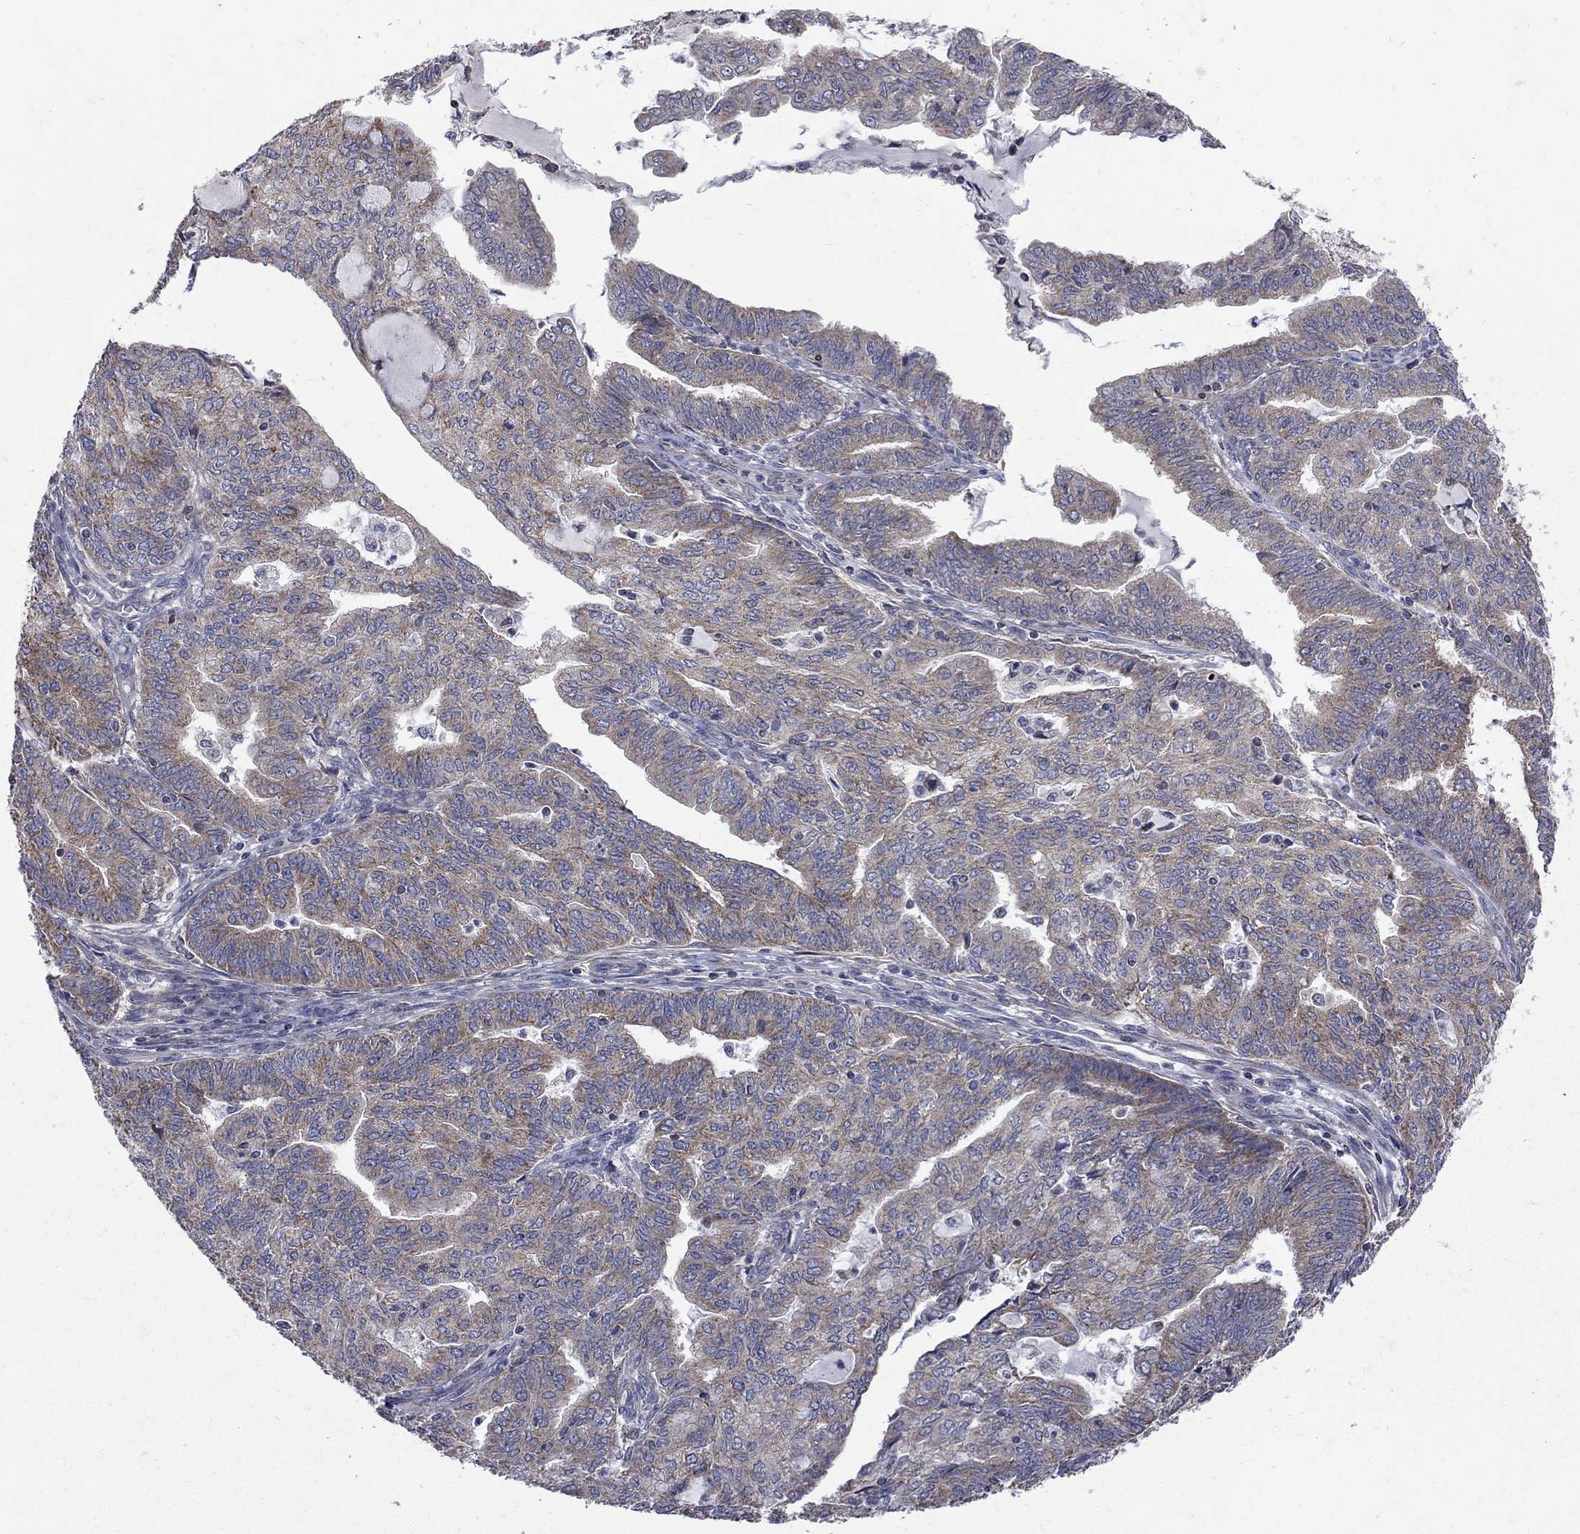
{"staining": {"intensity": "moderate", "quantity": "<25%", "location": "cytoplasmic/membranous"}, "tissue": "endometrial cancer", "cell_type": "Tumor cells", "image_type": "cancer", "snomed": [{"axis": "morphology", "description": "Adenocarcinoma, NOS"}, {"axis": "topography", "description": "Endometrium"}], "caption": "The histopathology image displays a brown stain indicating the presence of a protein in the cytoplasmic/membranous of tumor cells in endometrial cancer.", "gene": "SH2B1", "patient": {"sex": "female", "age": 82}}